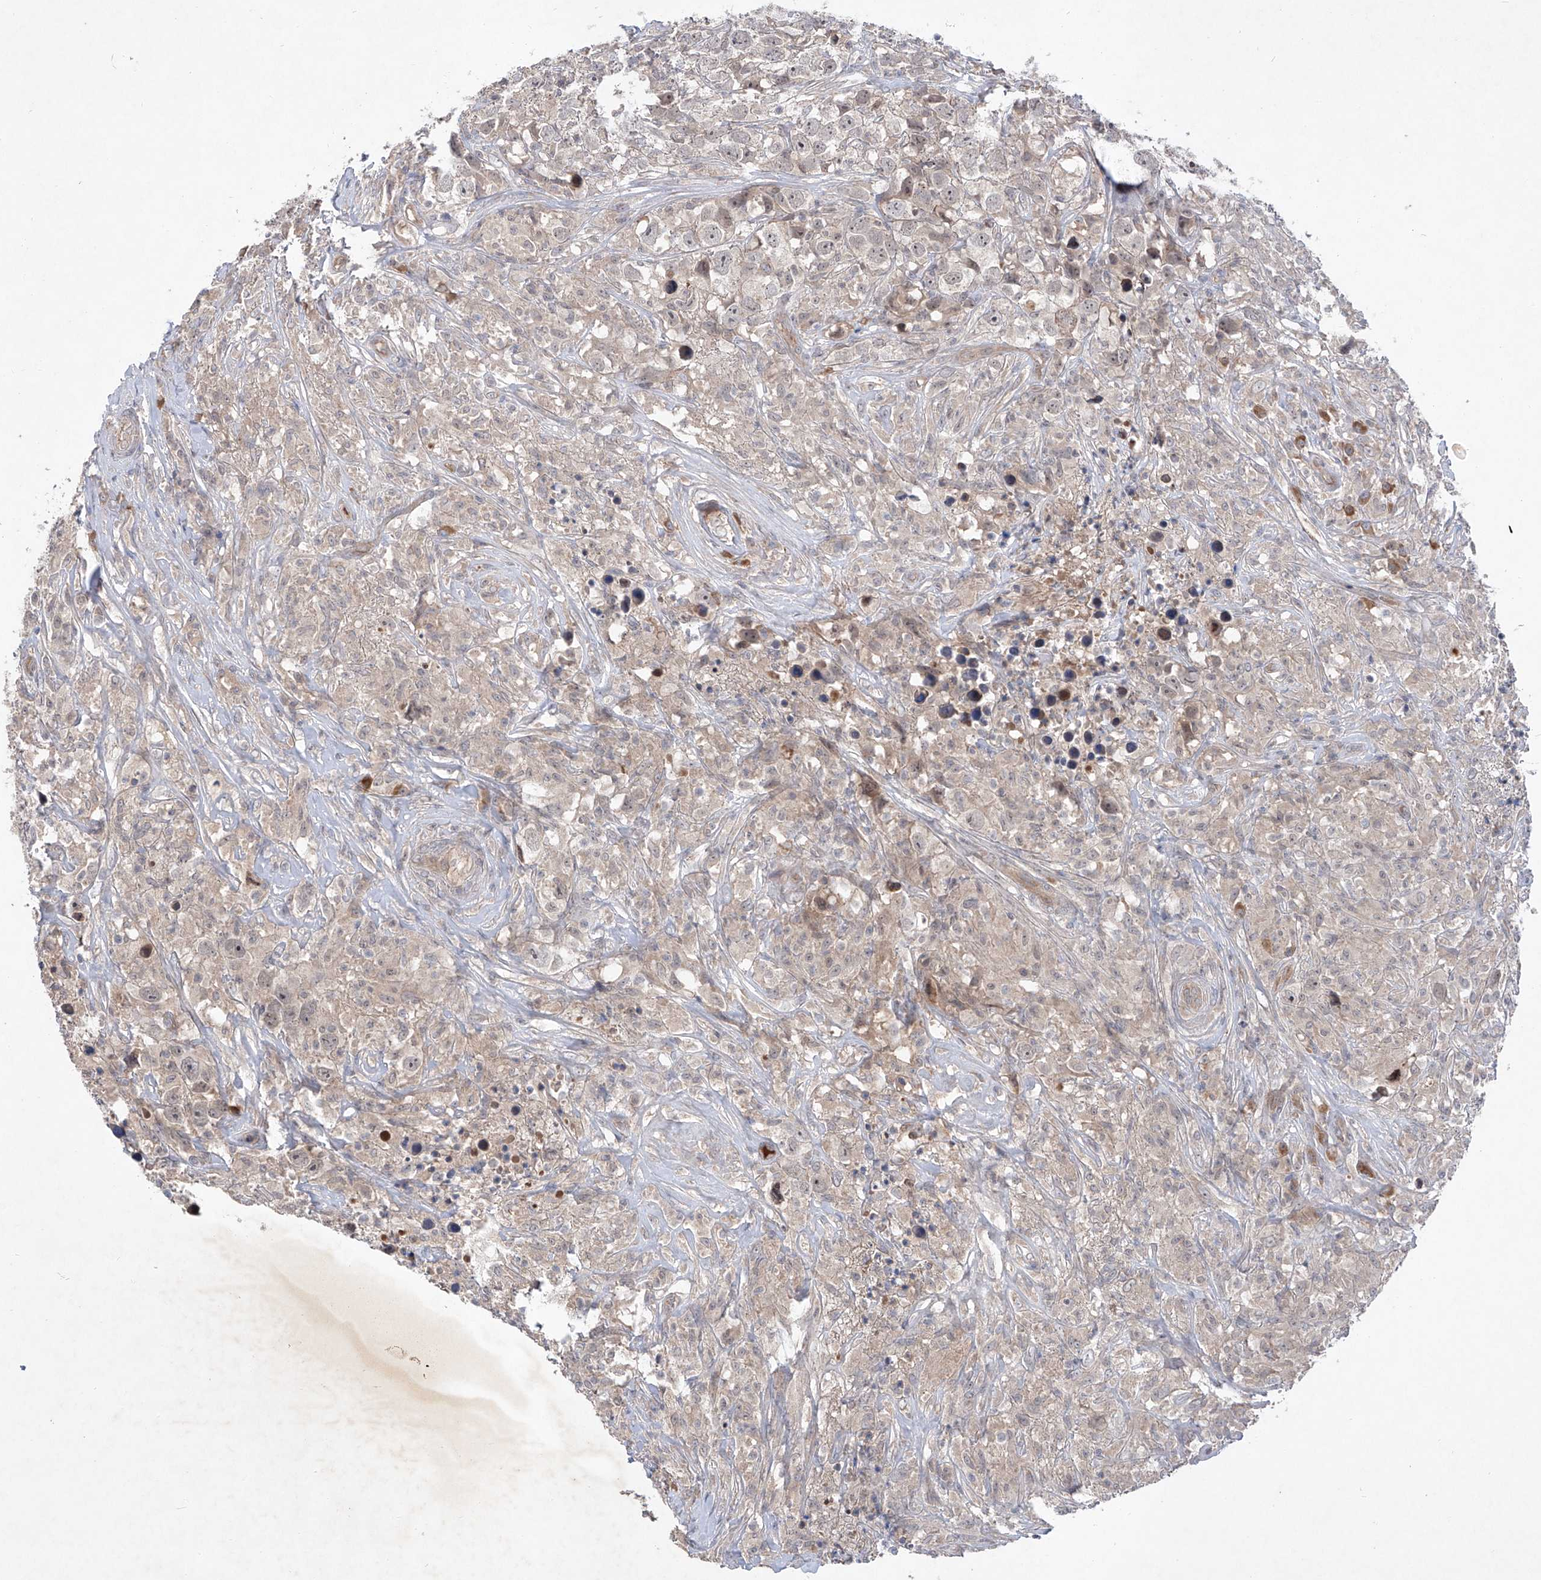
{"staining": {"intensity": "weak", "quantity": "<25%", "location": "nuclear"}, "tissue": "testis cancer", "cell_type": "Tumor cells", "image_type": "cancer", "snomed": [{"axis": "morphology", "description": "Seminoma, NOS"}, {"axis": "topography", "description": "Testis"}], "caption": "Human testis cancer (seminoma) stained for a protein using immunohistochemistry (IHC) reveals no expression in tumor cells.", "gene": "FAM135A", "patient": {"sex": "male", "age": 49}}